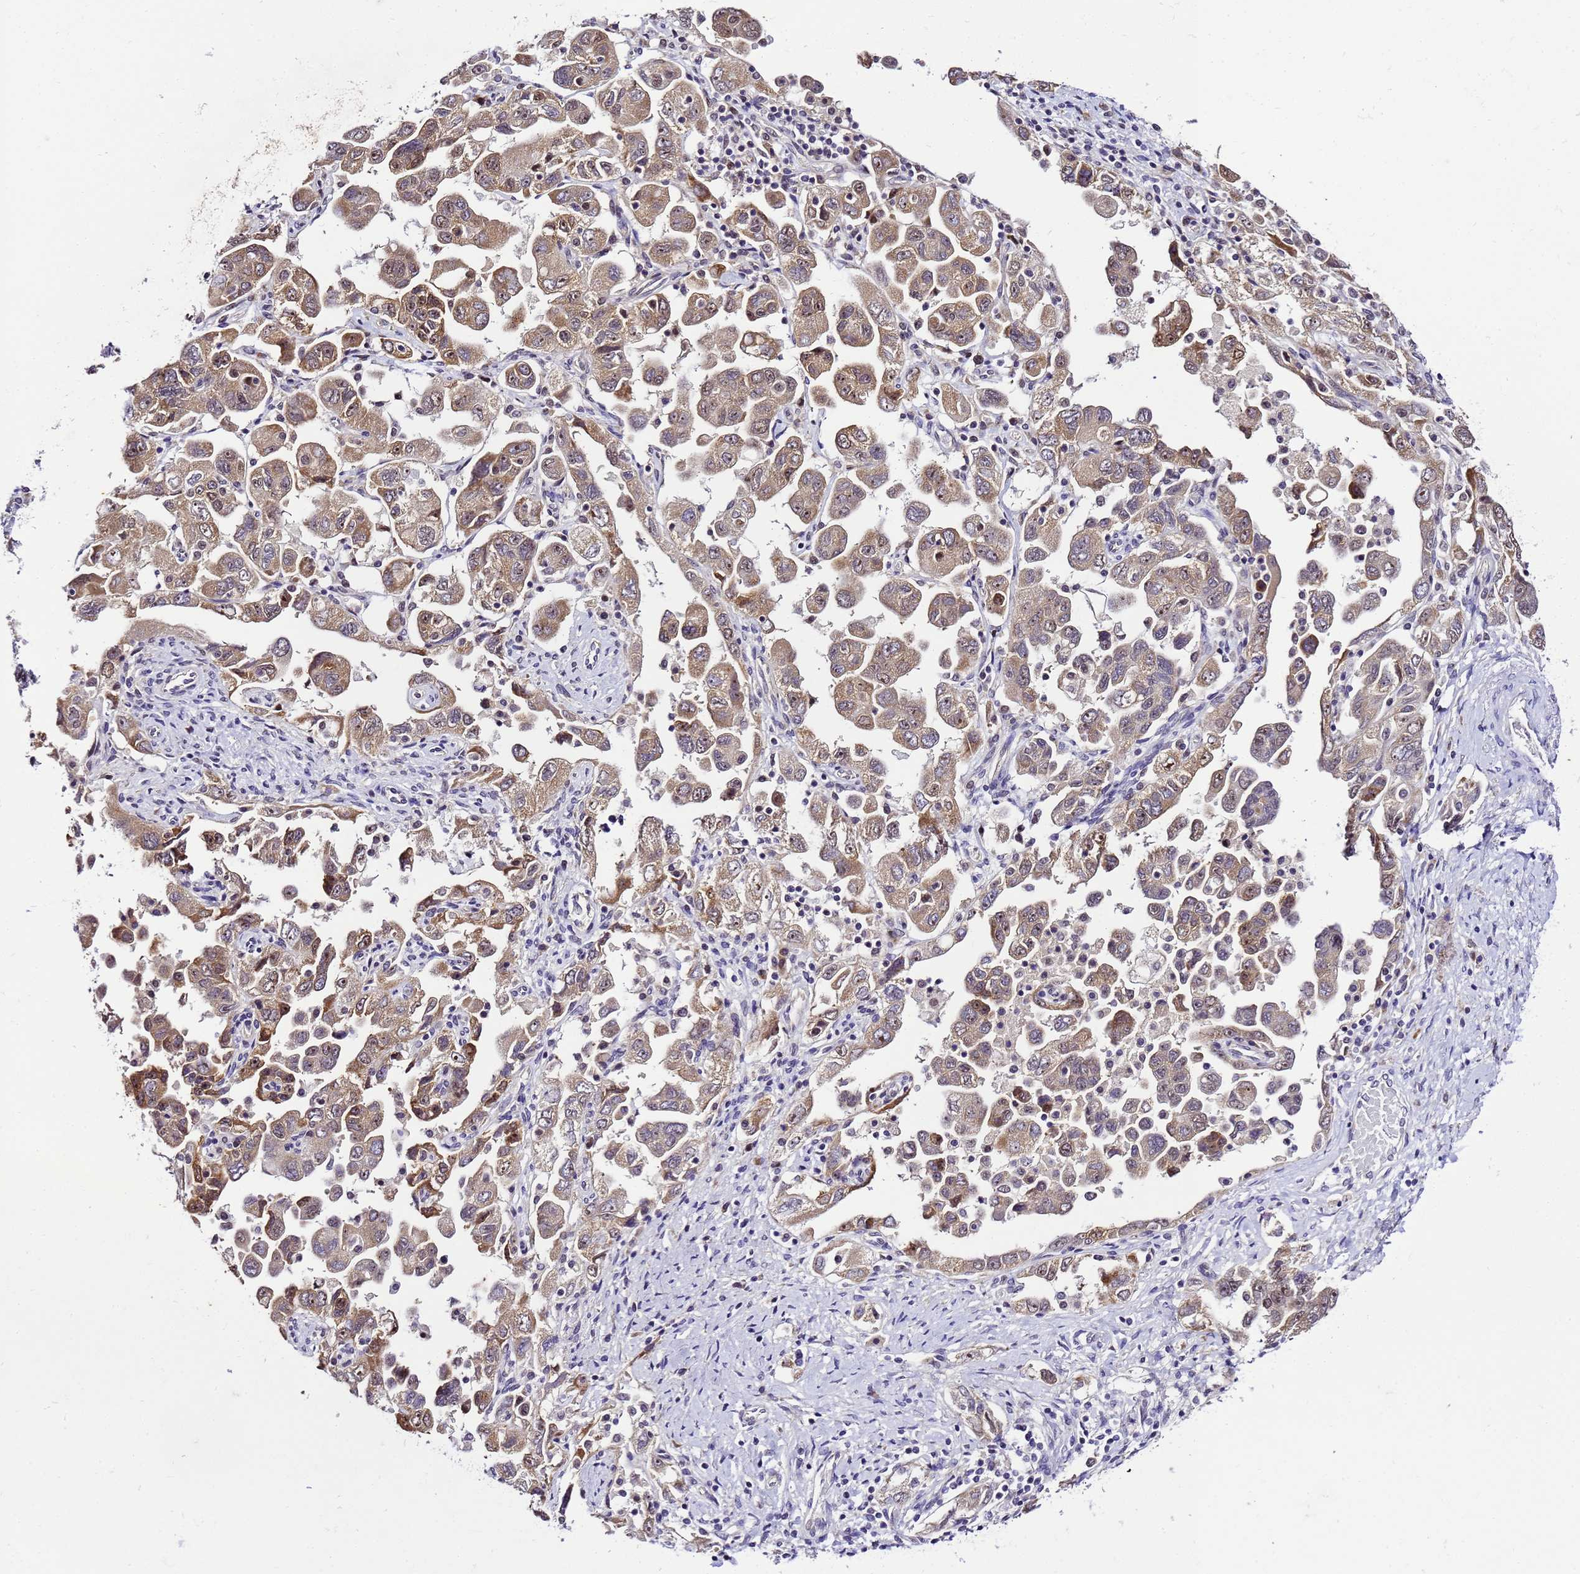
{"staining": {"intensity": "moderate", "quantity": ">75%", "location": "cytoplasmic/membranous,nuclear"}, "tissue": "ovarian cancer", "cell_type": "Tumor cells", "image_type": "cancer", "snomed": [{"axis": "morphology", "description": "Carcinoma, NOS"}, {"axis": "morphology", "description": "Cystadenocarcinoma, serous, NOS"}, {"axis": "topography", "description": "Ovary"}], "caption": "Immunohistochemical staining of human serous cystadenocarcinoma (ovarian) exhibits medium levels of moderate cytoplasmic/membranous and nuclear expression in about >75% of tumor cells.", "gene": "SLX4IP", "patient": {"sex": "female", "age": 69}}